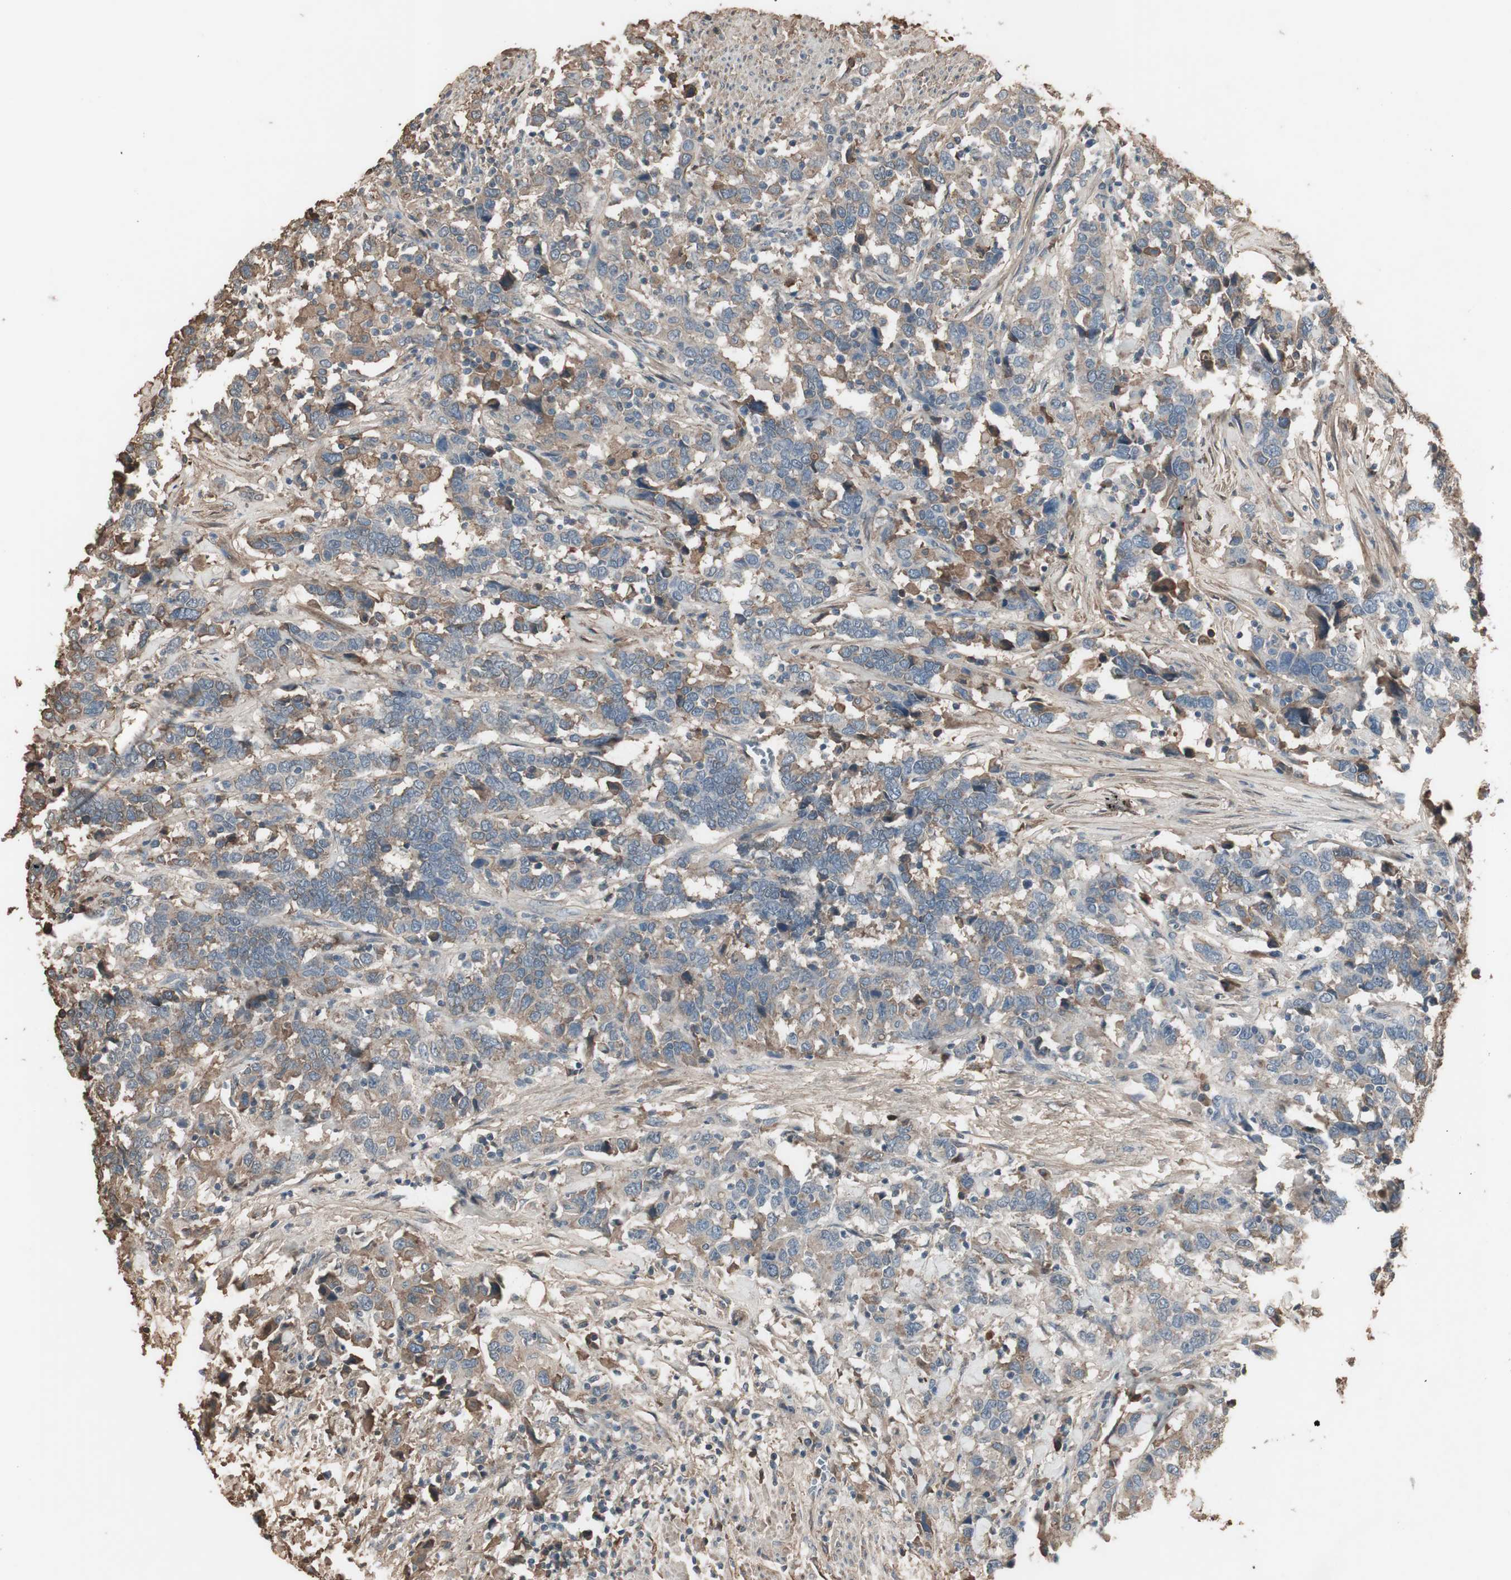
{"staining": {"intensity": "negative", "quantity": "none", "location": "none"}, "tissue": "urothelial cancer", "cell_type": "Tumor cells", "image_type": "cancer", "snomed": [{"axis": "morphology", "description": "Urothelial carcinoma, High grade"}, {"axis": "topography", "description": "Urinary bladder"}], "caption": "DAB (3,3'-diaminobenzidine) immunohistochemical staining of human urothelial carcinoma (high-grade) shows no significant staining in tumor cells. (DAB immunohistochemistry, high magnification).", "gene": "MMP14", "patient": {"sex": "male", "age": 61}}